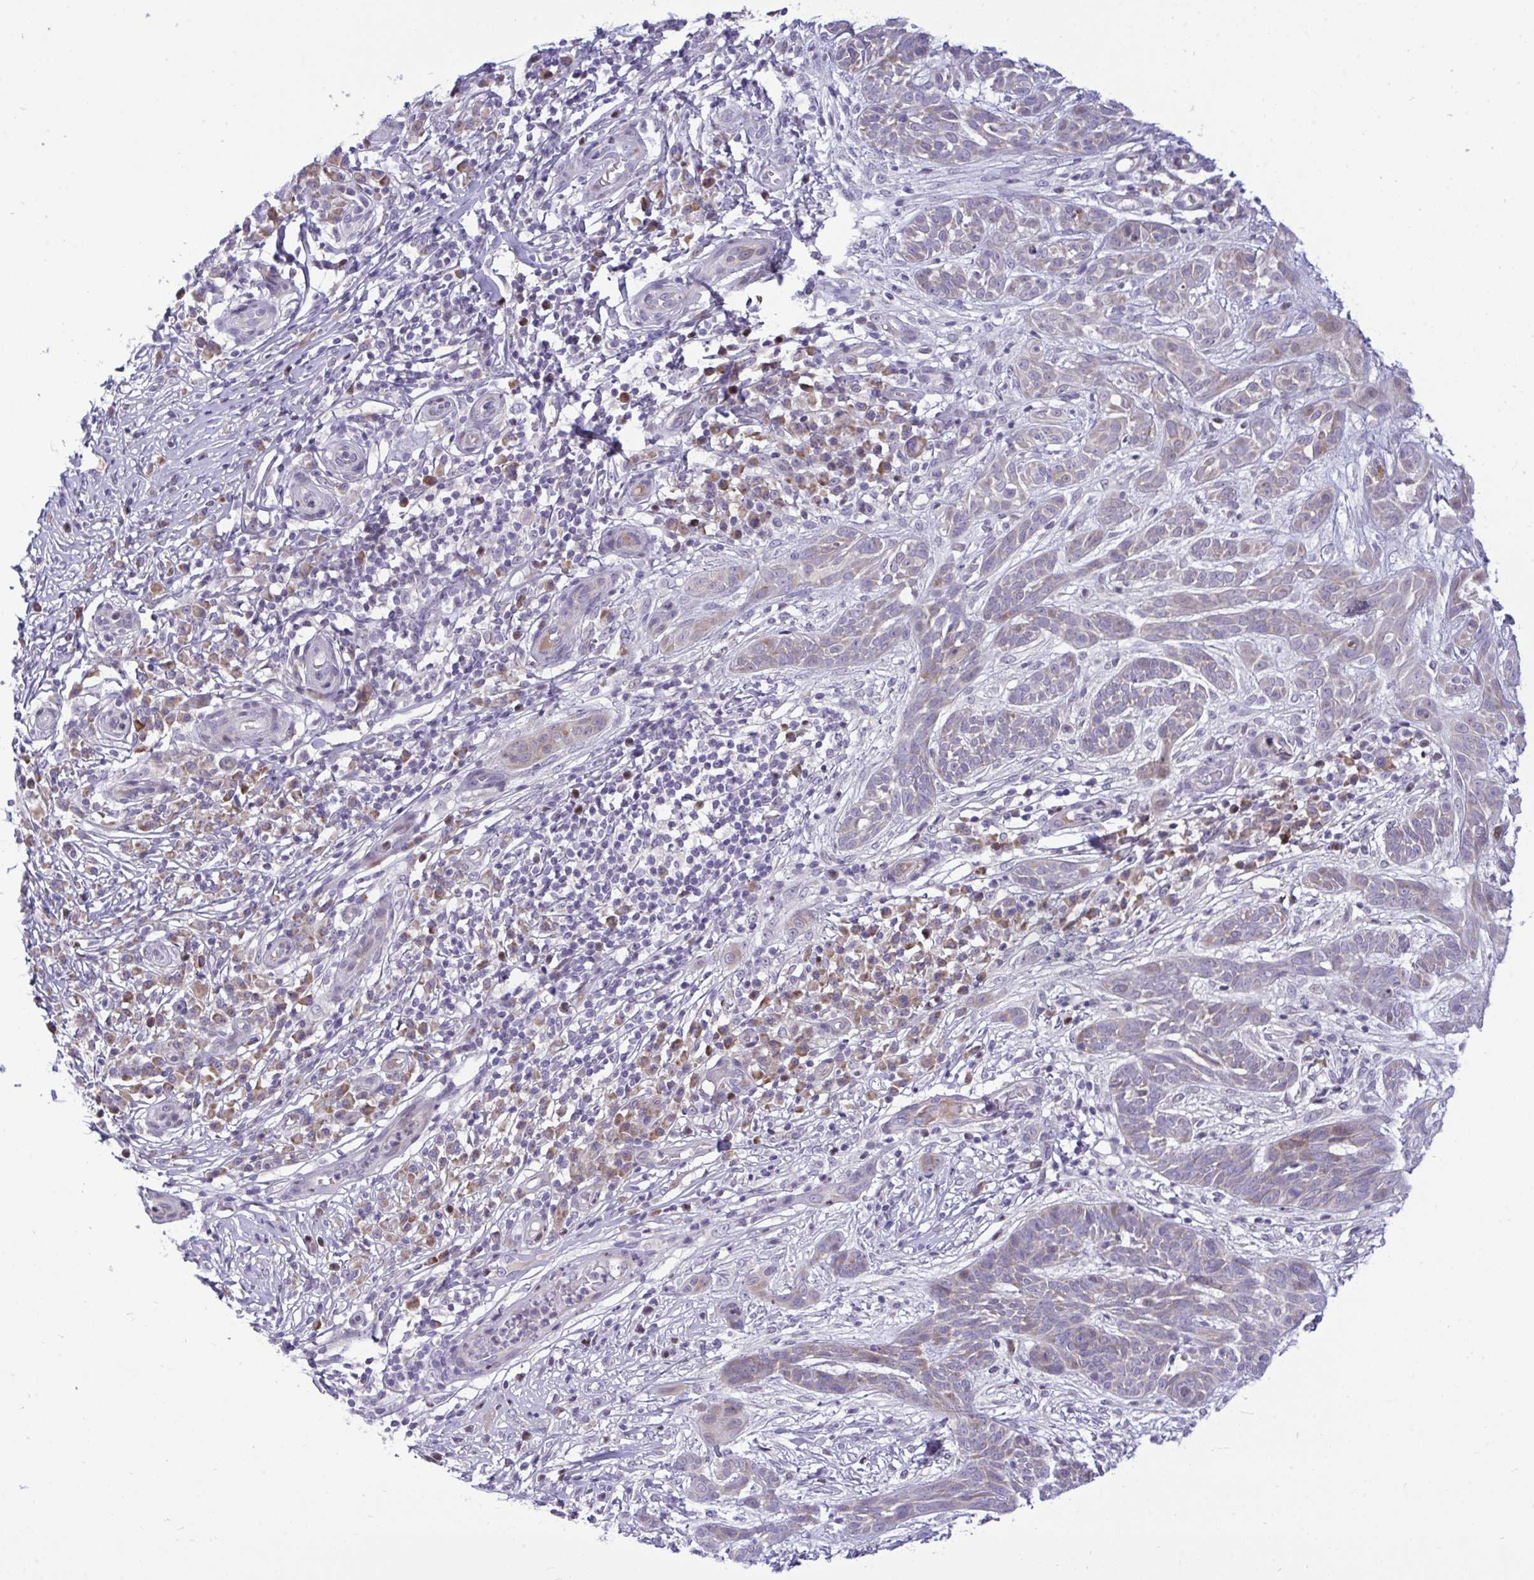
{"staining": {"intensity": "weak", "quantity": "<25%", "location": "cytoplasmic/membranous"}, "tissue": "skin cancer", "cell_type": "Tumor cells", "image_type": "cancer", "snomed": [{"axis": "morphology", "description": "Basal cell carcinoma"}, {"axis": "topography", "description": "Skin"}, {"axis": "topography", "description": "Skin, foot"}], "caption": "High magnification brightfield microscopy of skin cancer (basal cell carcinoma) stained with DAB (brown) and counterstained with hematoxylin (blue): tumor cells show no significant expression.", "gene": "EPOP", "patient": {"sex": "female", "age": 86}}